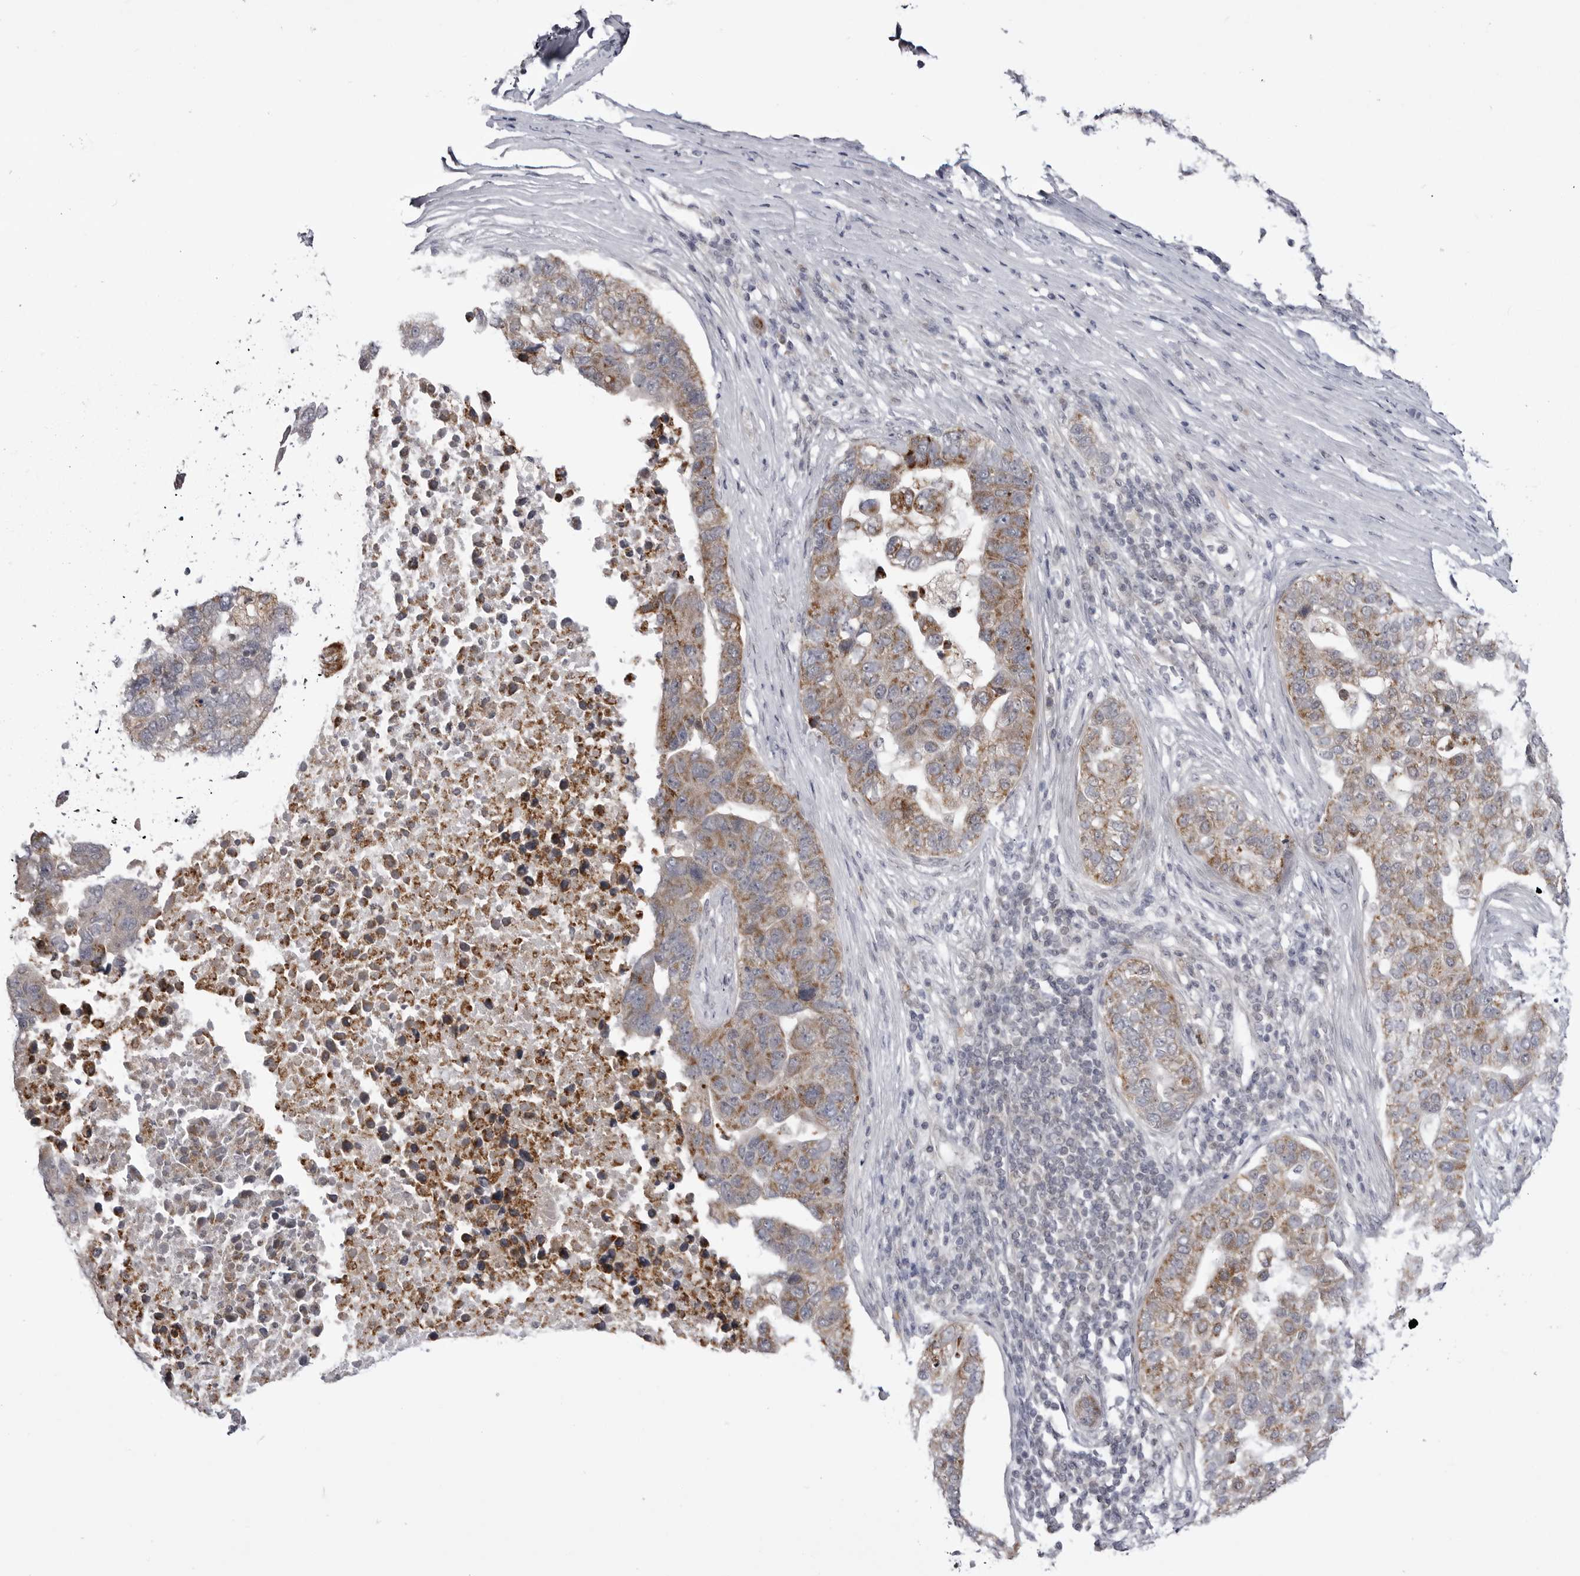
{"staining": {"intensity": "moderate", "quantity": ">75%", "location": "cytoplasmic/membranous"}, "tissue": "pancreatic cancer", "cell_type": "Tumor cells", "image_type": "cancer", "snomed": [{"axis": "morphology", "description": "Adenocarcinoma, NOS"}, {"axis": "topography", "description": "Pancreas"}], "caption": "This histopathology image reveals IHC staining of human adenocarcinoma (pancreatic), with medium moderate cytoplasmic/membranous positivity in approximately >75% of tumor cells.", "gene": "CCDC18", "patient": {"sex": "female", "age": 61}}